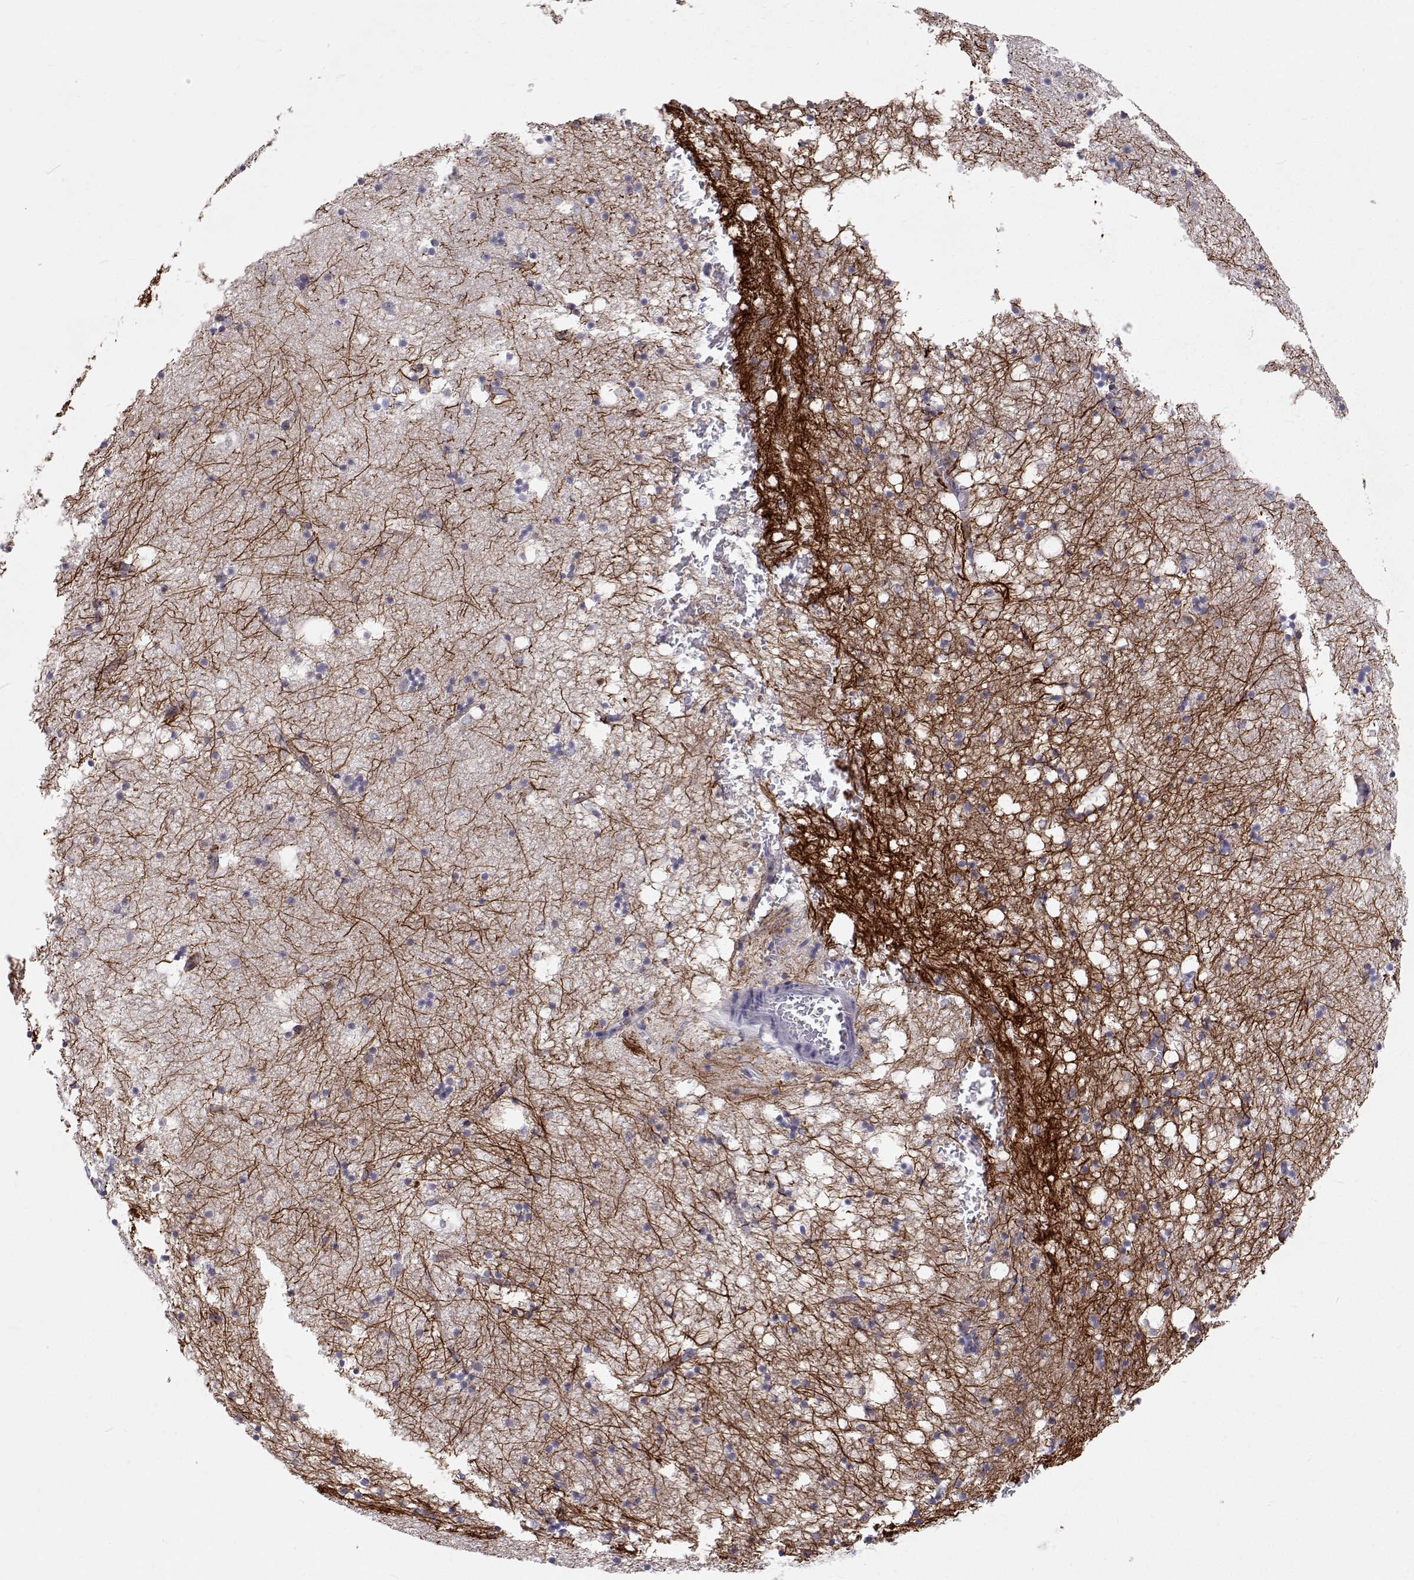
{"staining": {"intensity": "negative", "quantity": "none", "location": "none"}, "tissue": "hippocampus", "cell_type": "Glial cells", "image_type": "normal", "snomed": [{"axis": "morphology", "description": "Normal tissue, NOS"}, {"axis": "topography", "description": "Hippocampus"}], "caption": "The immunohistochemistry image has no significant staining in glial cells of hippocampus. The staining is performed using DAB brown chromogen with nuclei counter-stained in using hematoxylin.", "gene": "MYPN", "patient": {"sex": "male", "age": 58}}